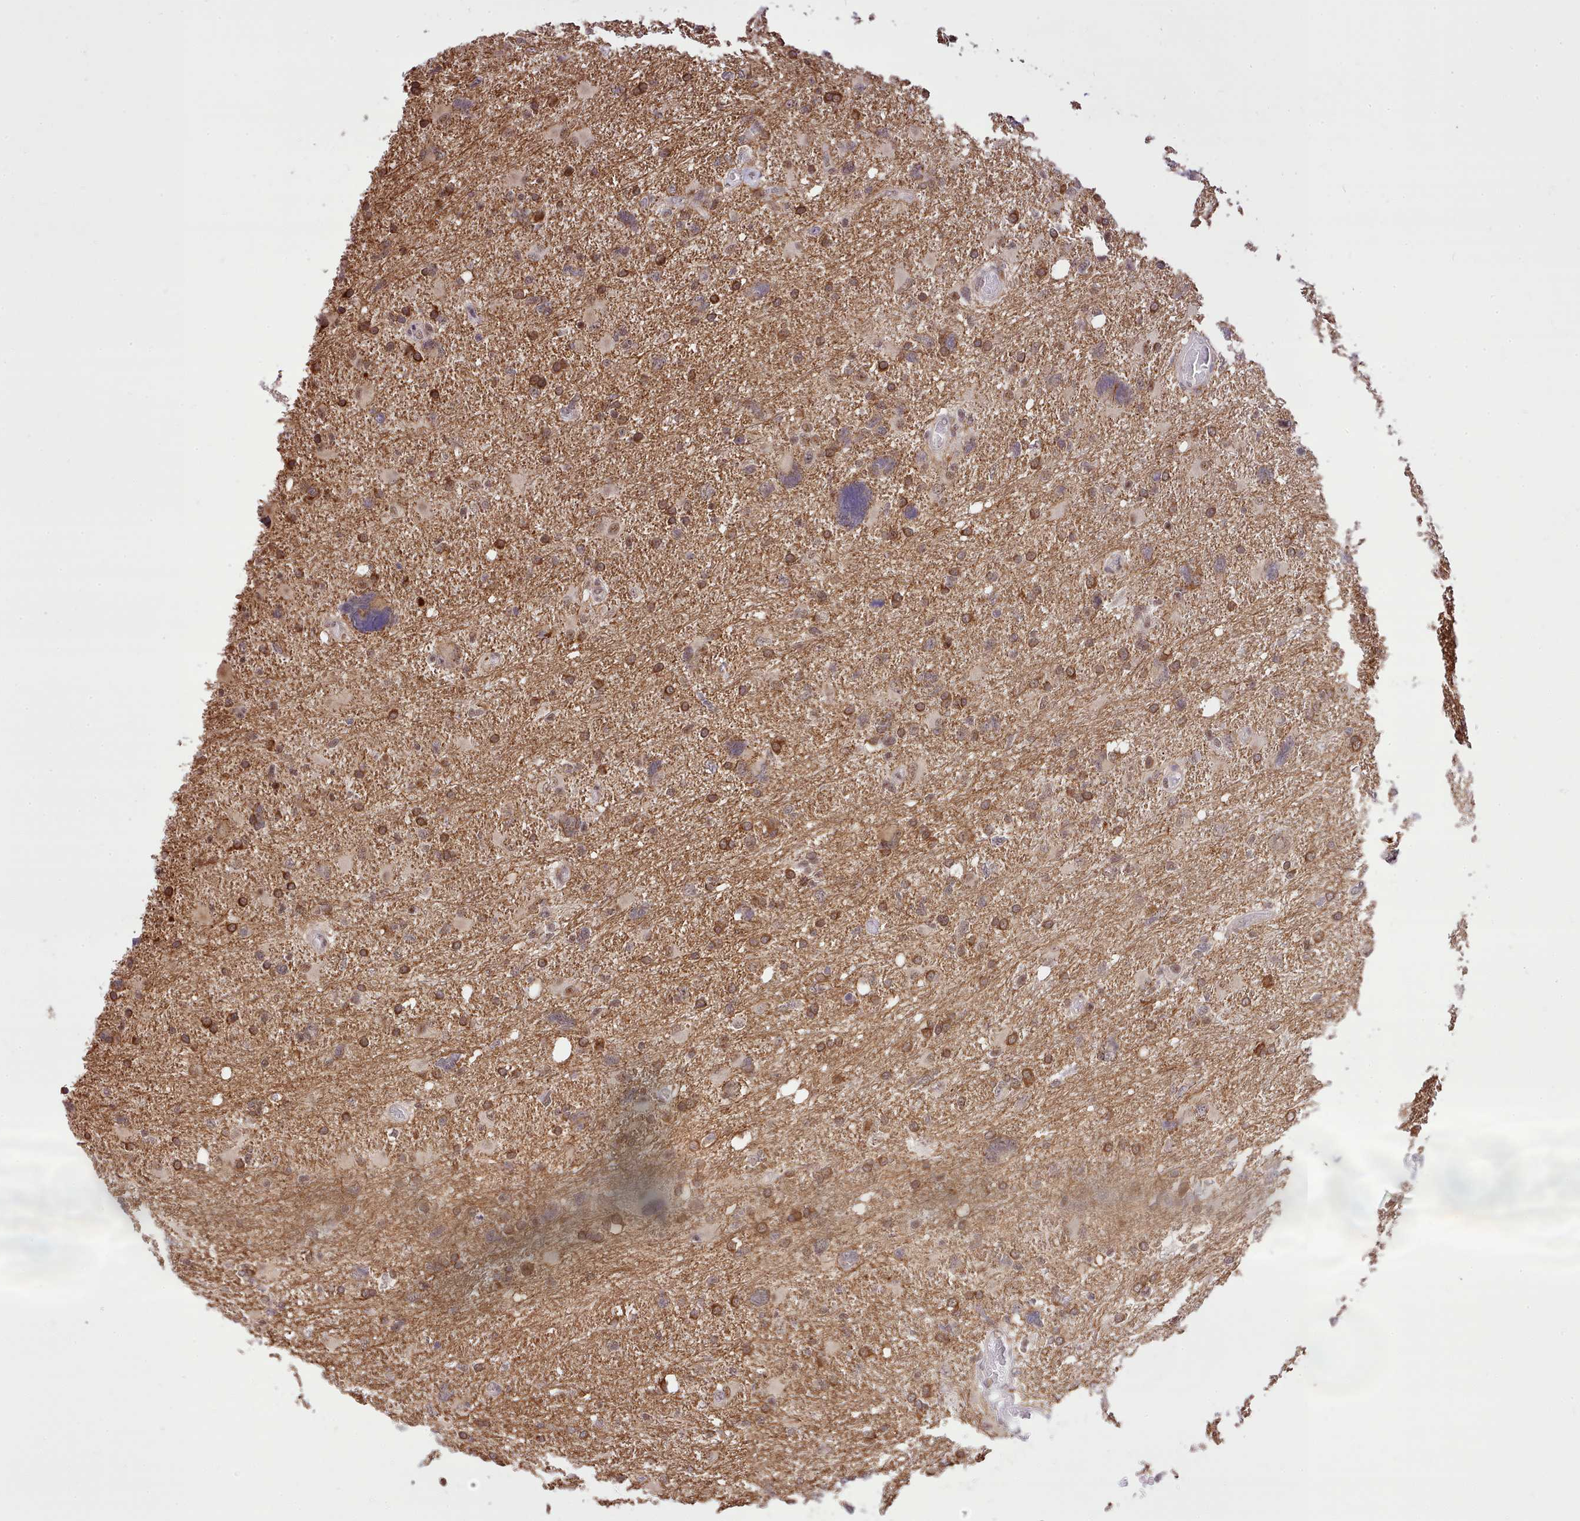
{"staining": {"intensity": "moderate", "quantity": ">75%", "location": "cytoplasmic/membranous"}, "tissue": "glioma", "cell_type": "Tumor cells", "image_type": "cancer", "snomed": [{"axis": "morphology", "description": "Glioma, malignant, High grade"}, {"axis": "topography", "description": "Brain"}], "caption": "Immunohistochemistry micrograph of glioma stained for a protein (brown), which exhibits medium levels of moderate cytoplasmic/membranous expression in approximately >75% of tumor cells.", "gene": "HOXB7", "patient": {"sex": "male", "age": 61}}